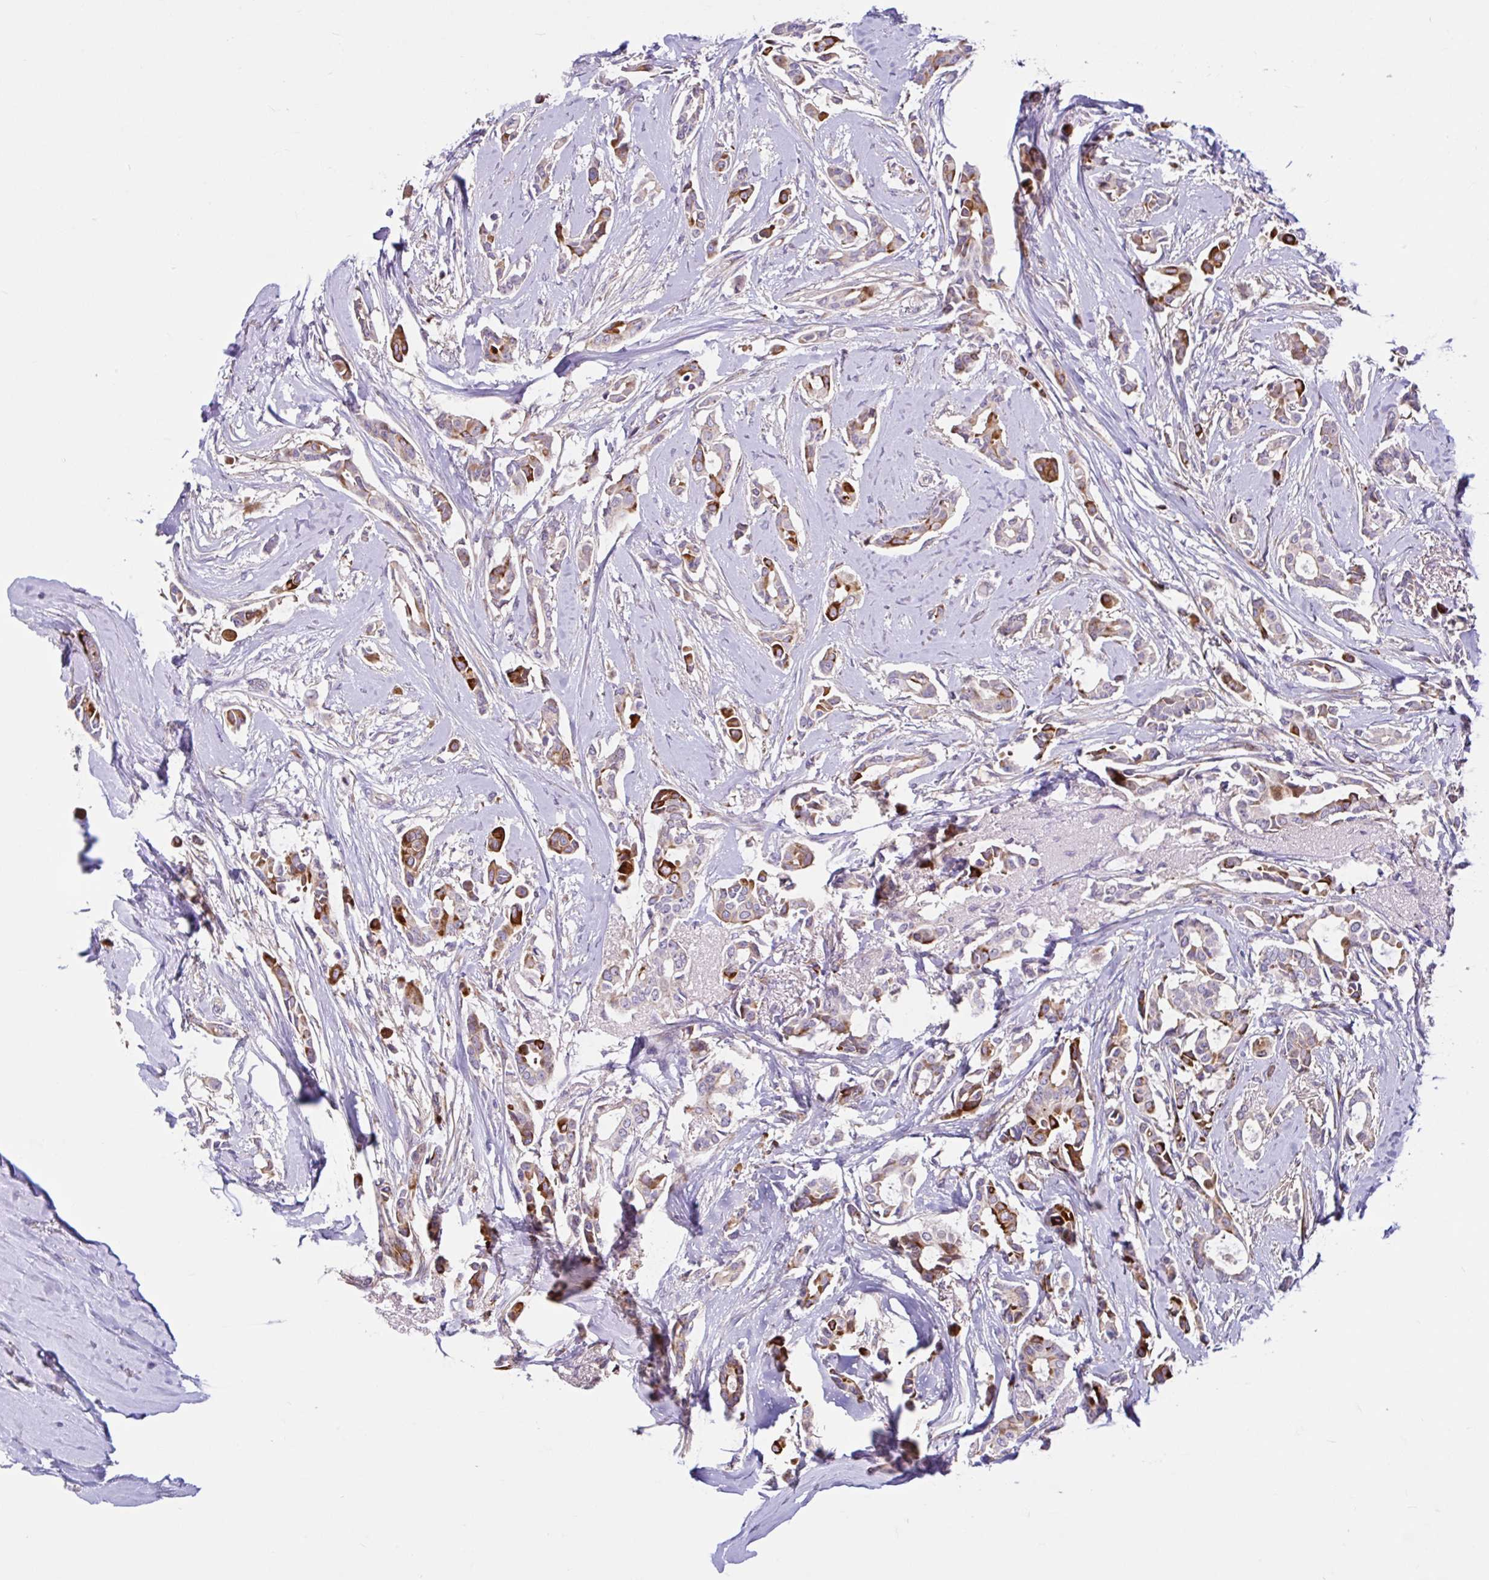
{"staining": {"intensity": "strong", "quantity": "<25%", "location": "cytoplasmic/membranous"}, "tissue": "breast cancer", "cell_type": "Tumor cells", "image_type": "cancer", "snomed": [{"axis": "morphology", "description": "Duct carcinoma"}, {"axis": "topography", "description": "Breast"}], "caption": "Immunohistochemical staining of human intraductal carcinoma (breast) reveals strong cytoplasmic/membranous protein expression in about <25% of tumor cells.", "gene": "NTPCR", "patient": {"sex": "female", "age": 64}}